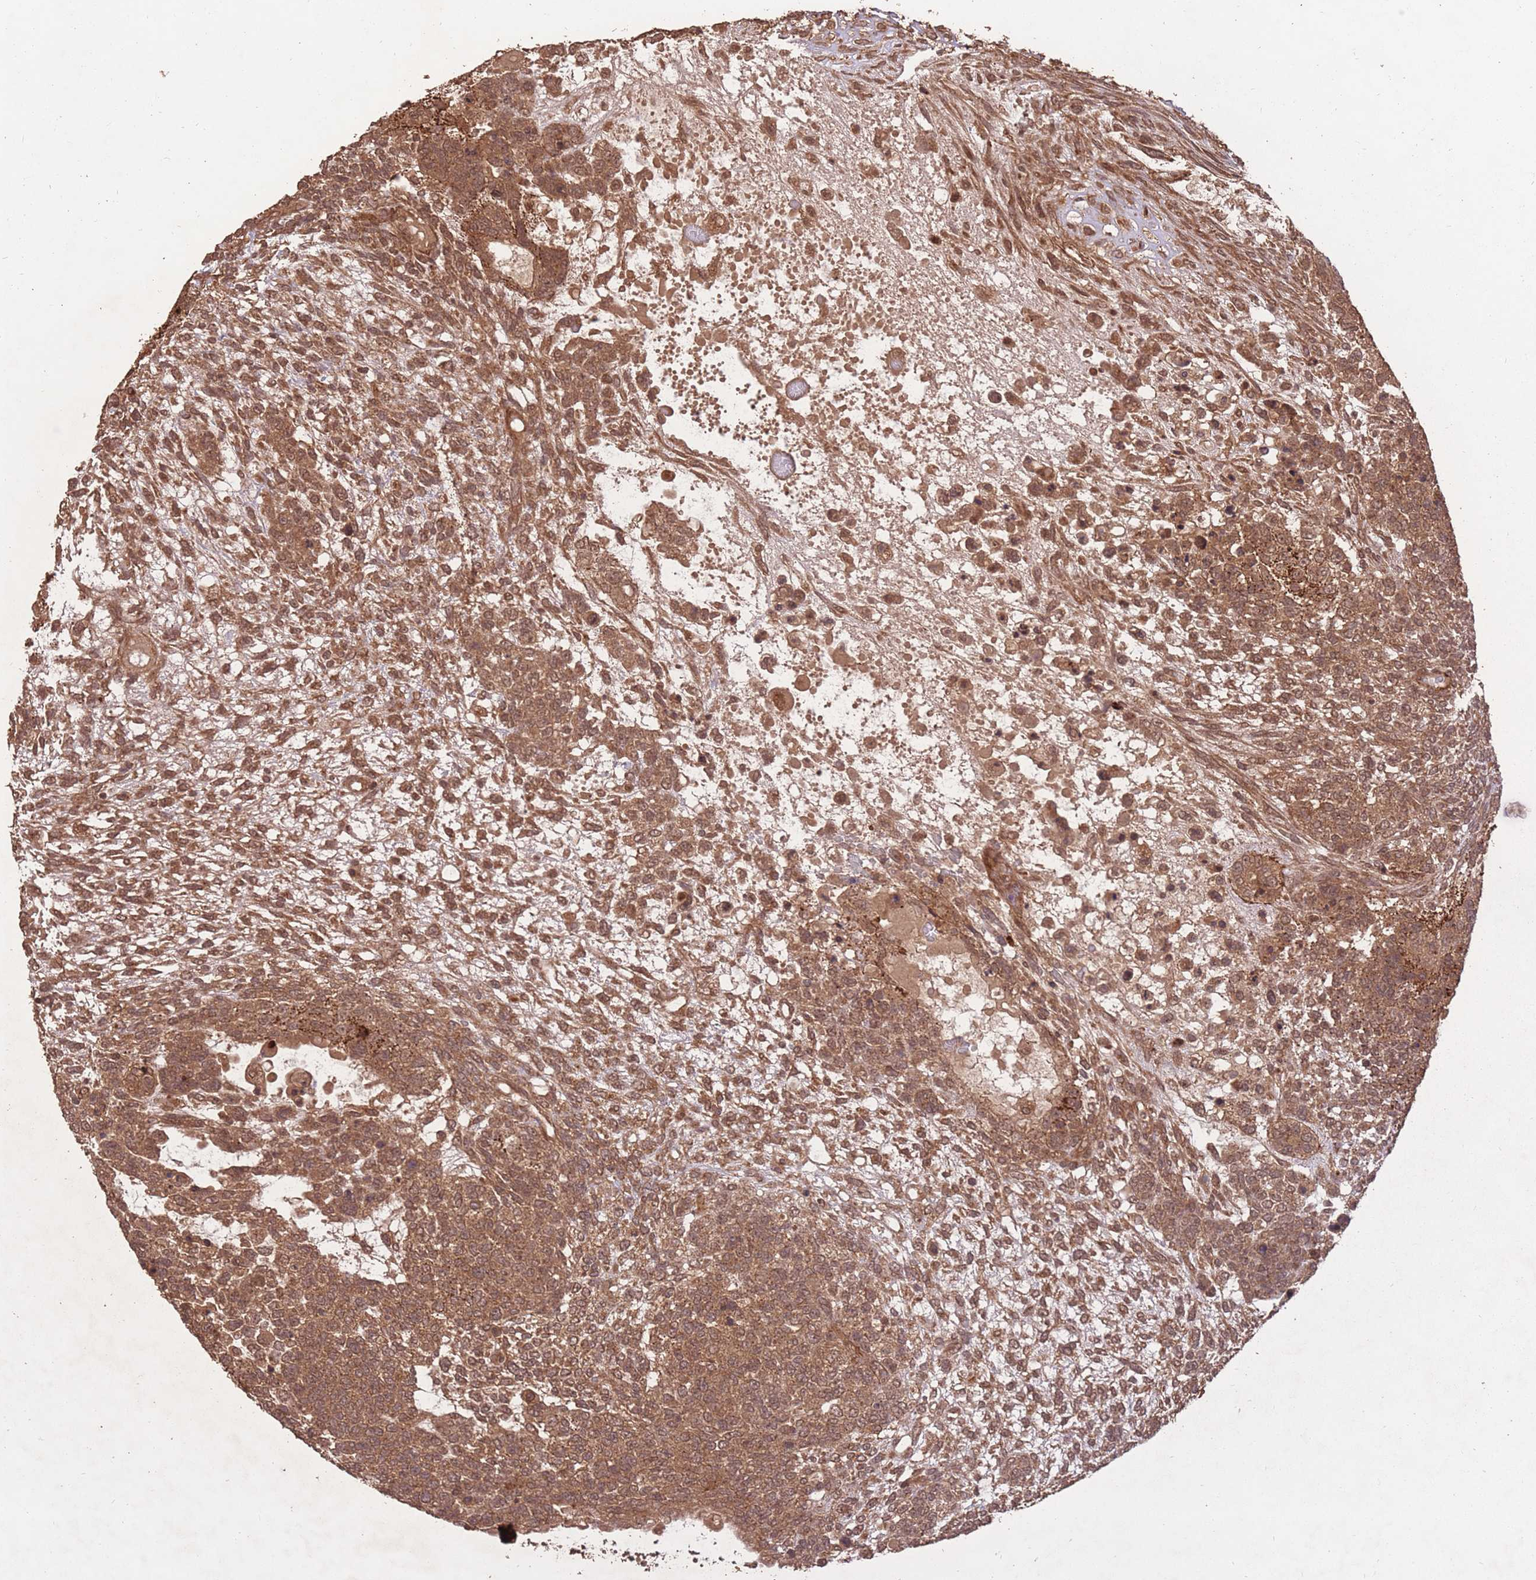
{"staining": {"intensity": "strong", "quantity": ">75%", "location": "cytoplasmic/membranous"}, "tissue": "testis cancer", "cell_type": "Tumor cells", "image_type": "cancer", "snomed": [{"axis": "morphology", "description": "Carcinoma, Embryonal, NOS"}, {"axis": "topography", "description": "Testis"}], "caption": "Testis cancer (embryonal carcinoma) stained with DAB immunohistochemistry (IHC) exhibits high levels of strong cytoplasmic/membranous positivity in about >75% of tumor cells.", "gene": "ERBB3", "patient": {"sex": "male", "age": 23}}